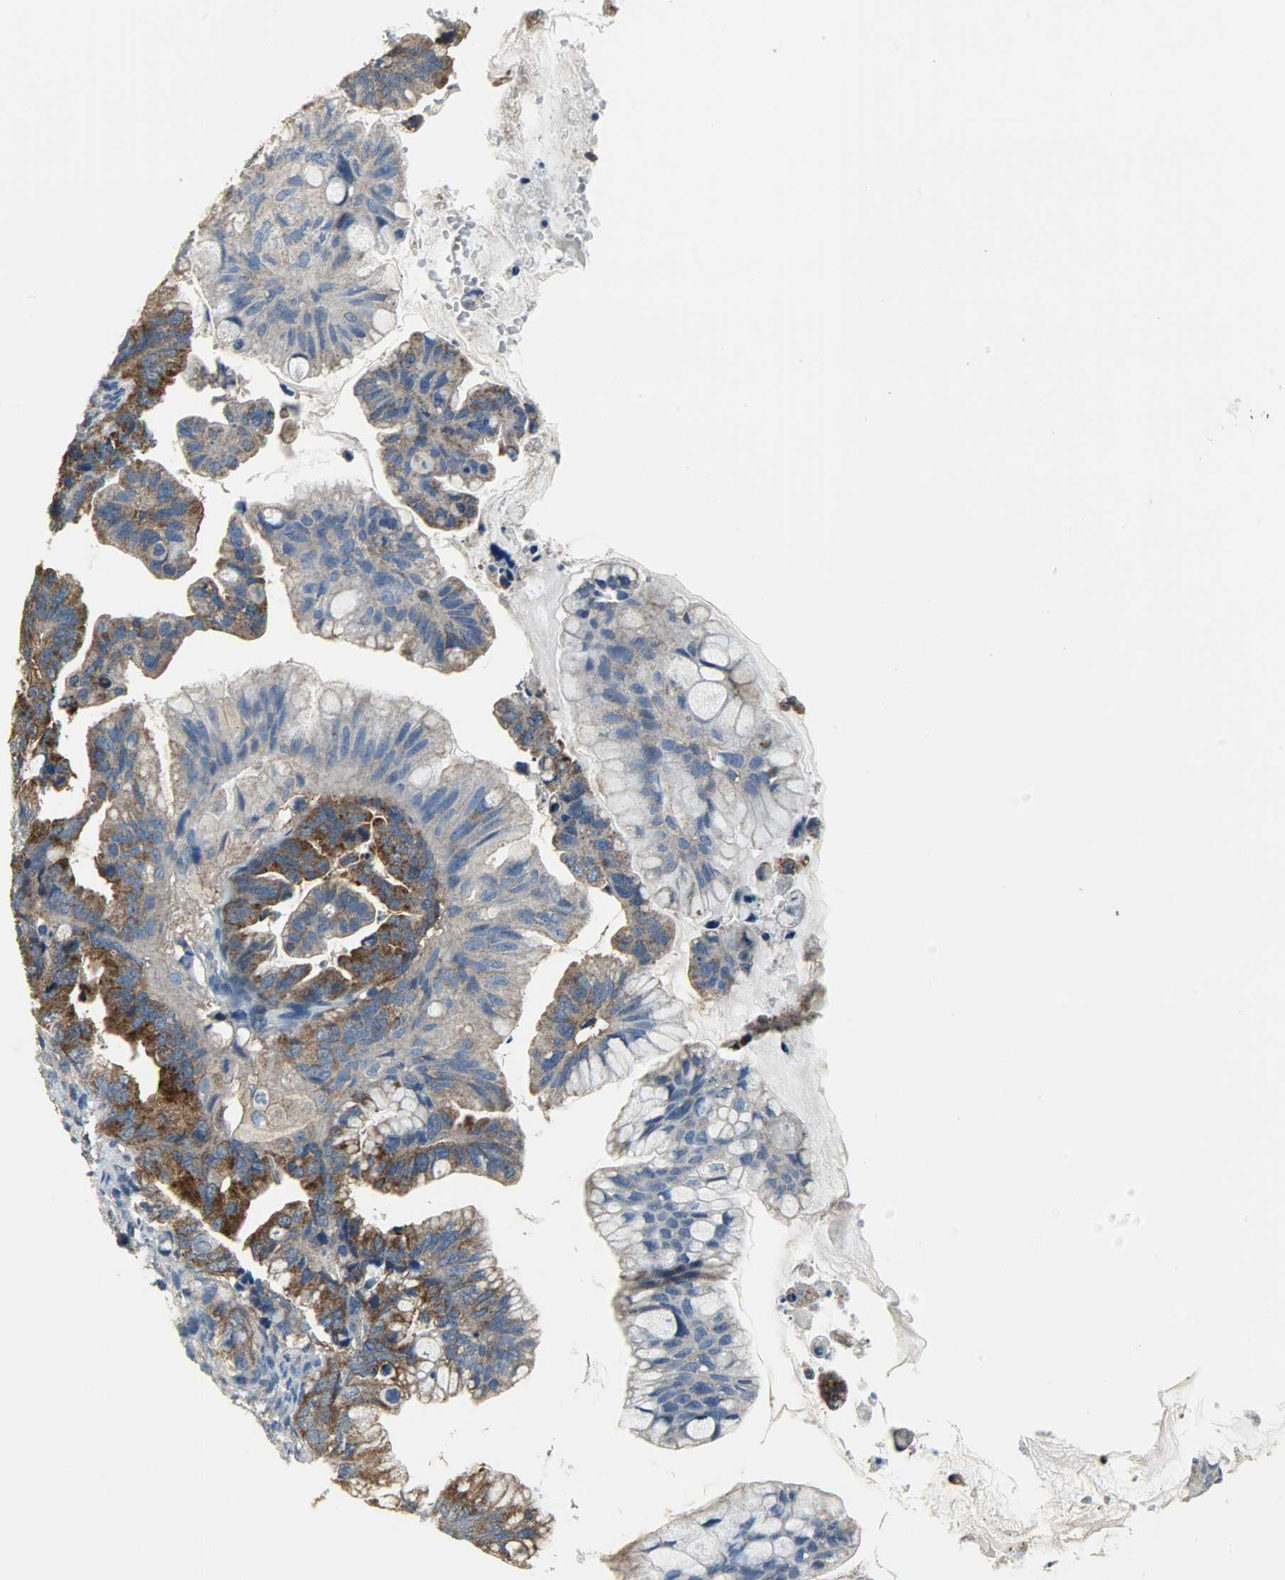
{"staining": {"intensity": "moderate", "quantity": ">75%", "location": "cytoplasmic/membranous"}, "tissue": "ovarian cancer", "cell_type": "Tumor cells", "image_type": "cancer", "snomed": [{"axis": "morphology", "description": "Cystadenocarcinoma, mucinous, NOS"}, {"axis": "topography", "description": "Ovary"}], "caption": "Immunohistochemistry (IHC) of ovarian mucinous cystadenocarcinoma demonstrates medium levels of moderate cytoplasmic/membranous staining in about >75% of tumor cells.", "gene": "DNAJA4", "patient": {"sex": "female", "age": 36}}